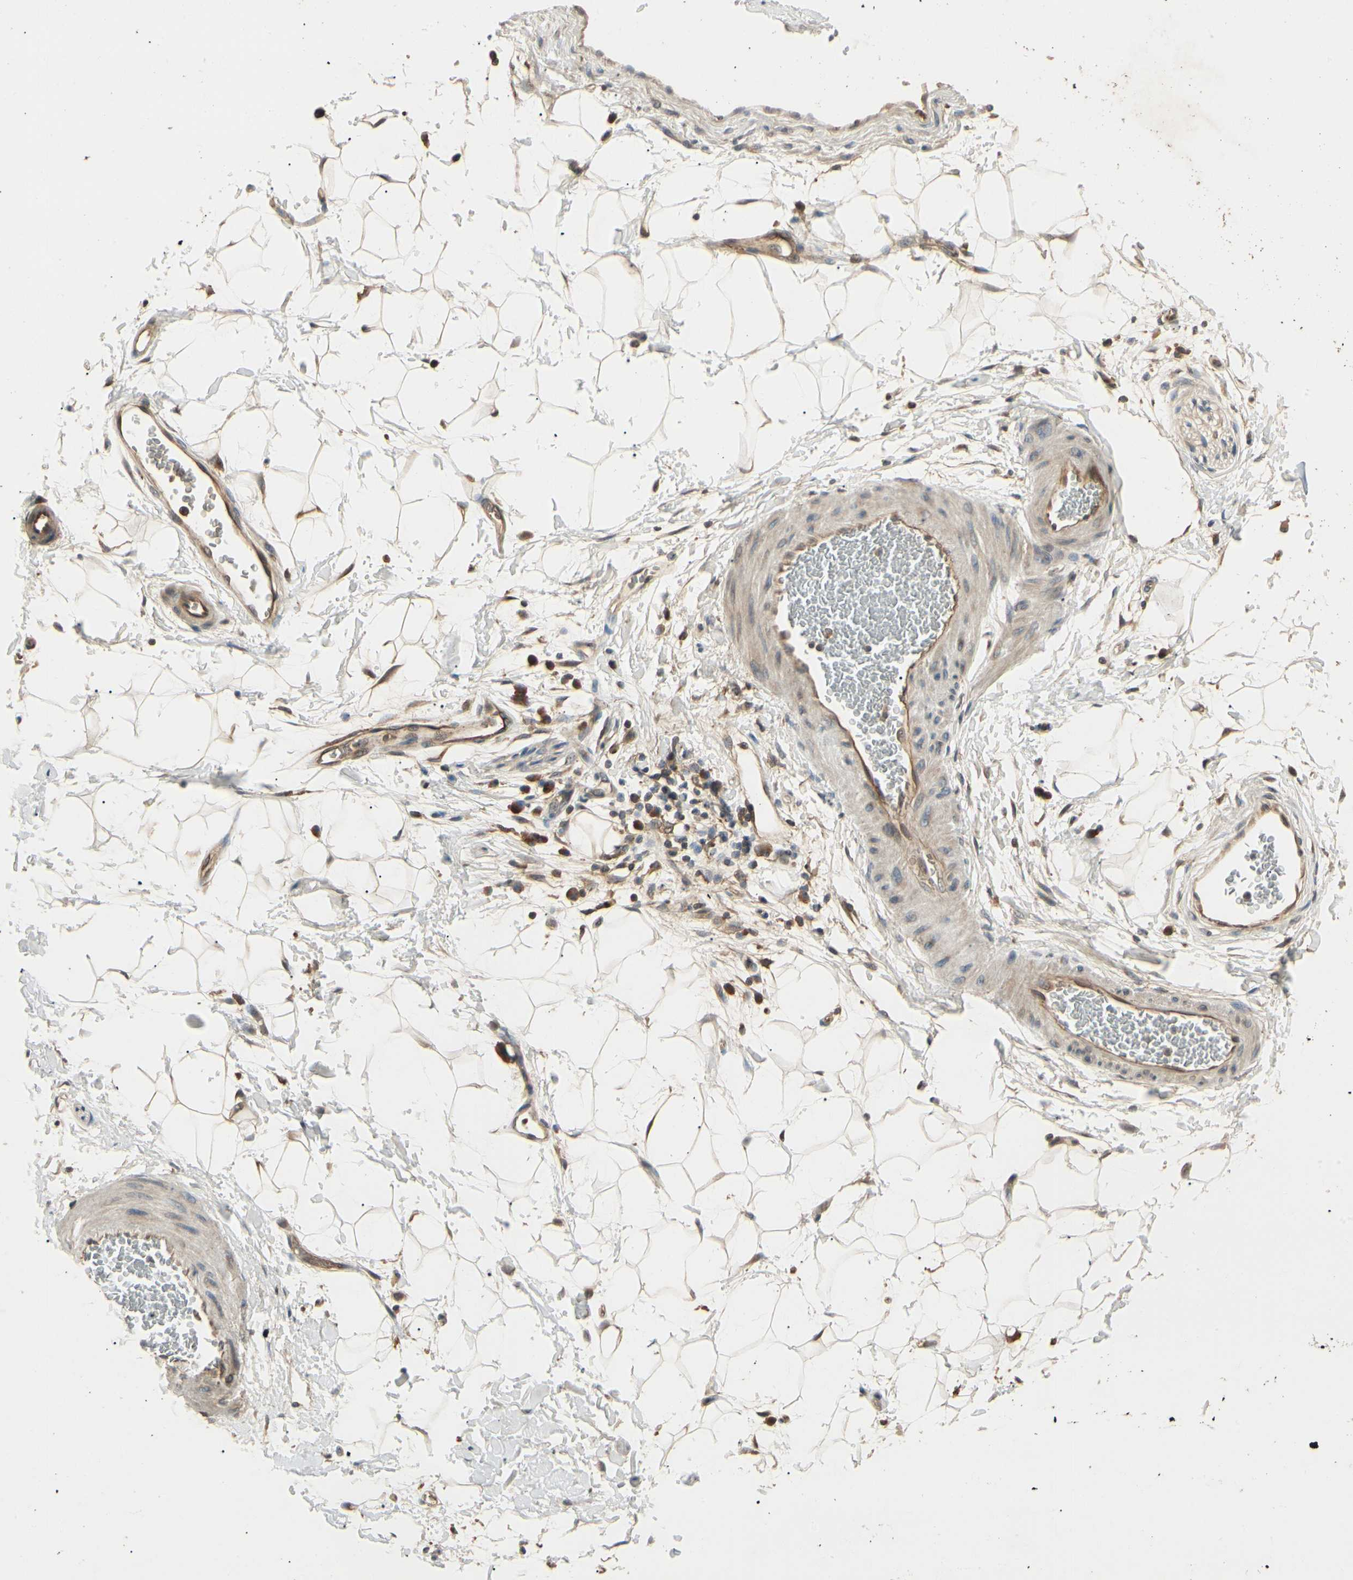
{"staining": {"intensity": "moderate", "quantity": ">75%", "location": "cytoplasmic/membranous"}, "tissue": "adipose tissue", "cell_type": "Adipocytes", "image_type": "normal", "snomed": [{"axis": "morphology", "description": "Normal tissue, NOS"}, {"axis": "topography", "description": "Soft tissue"}], "caption": "Protein expression analysis of normal adipose tissue displays moderate cytoplasmic/membranous staining in about >75% of adipocytes.", "gene": "RNF14", "patient": {"sex": "male", "age": 72}}